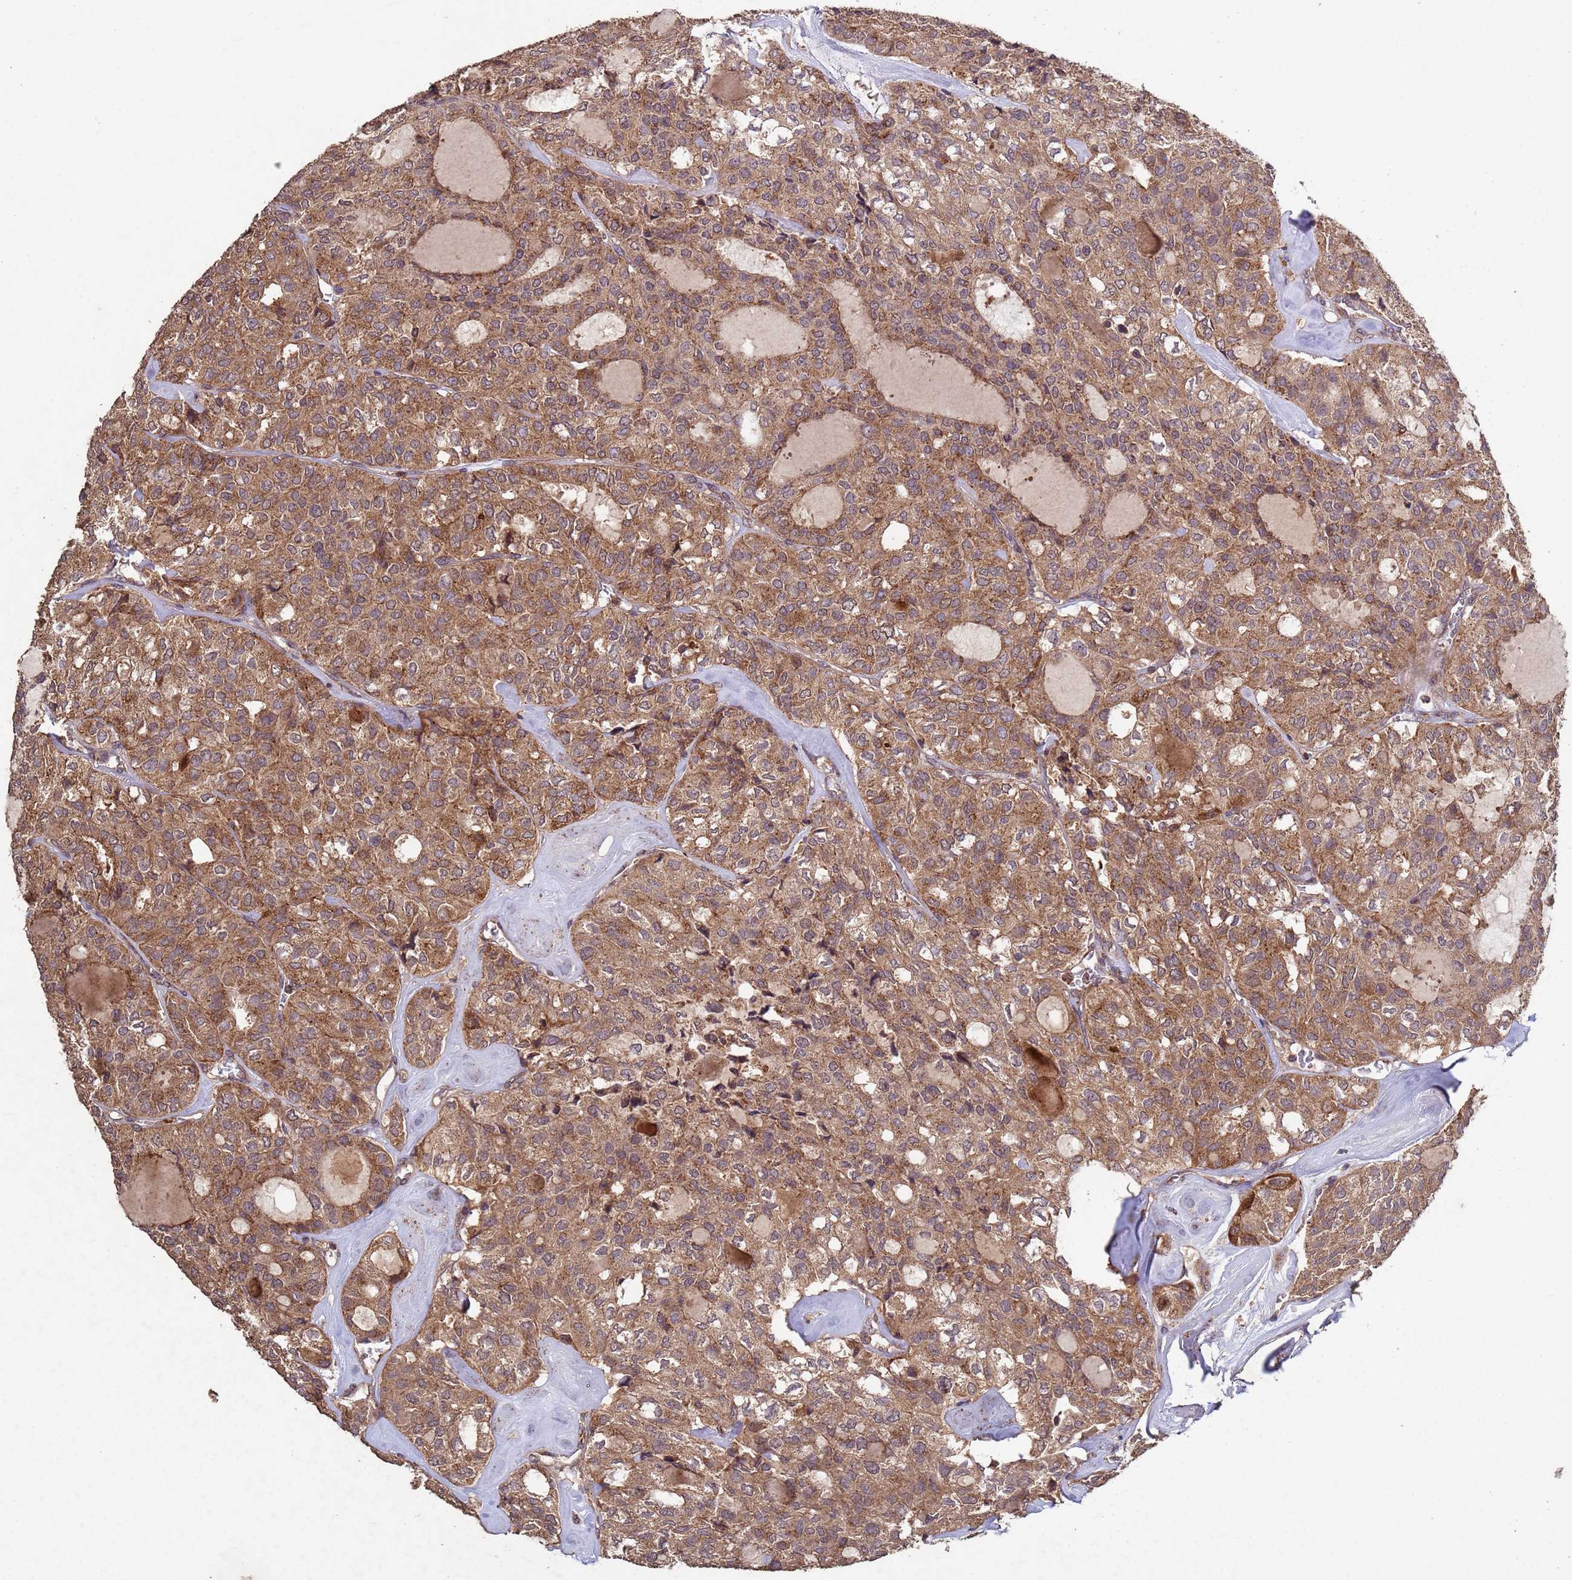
{"staining": {"intensity": "moderate", "quantity": ">75%", "location": "cytoplasmic/membranous"}, "tissue": "thyroid cancer", "cell_type": "Tumor cells", "image_type": "cancer", "snomed": [{"axis": "morphology", "description": "Follicular adenoma carcinoma, NOS"}, {"axis": "topography", "description": "Thyroid gland"}], "caption": "A high-resolution micrograph shows IHC staining of follicular adenoma carcinoma (thyroid), which displays moderate cytoplasmic/membranous staining in approximately >75% of tumor cells. Nuclei are stained in blue.", "gene": "FASTKD1", "patient": {"sex": "male", "age": 75}}